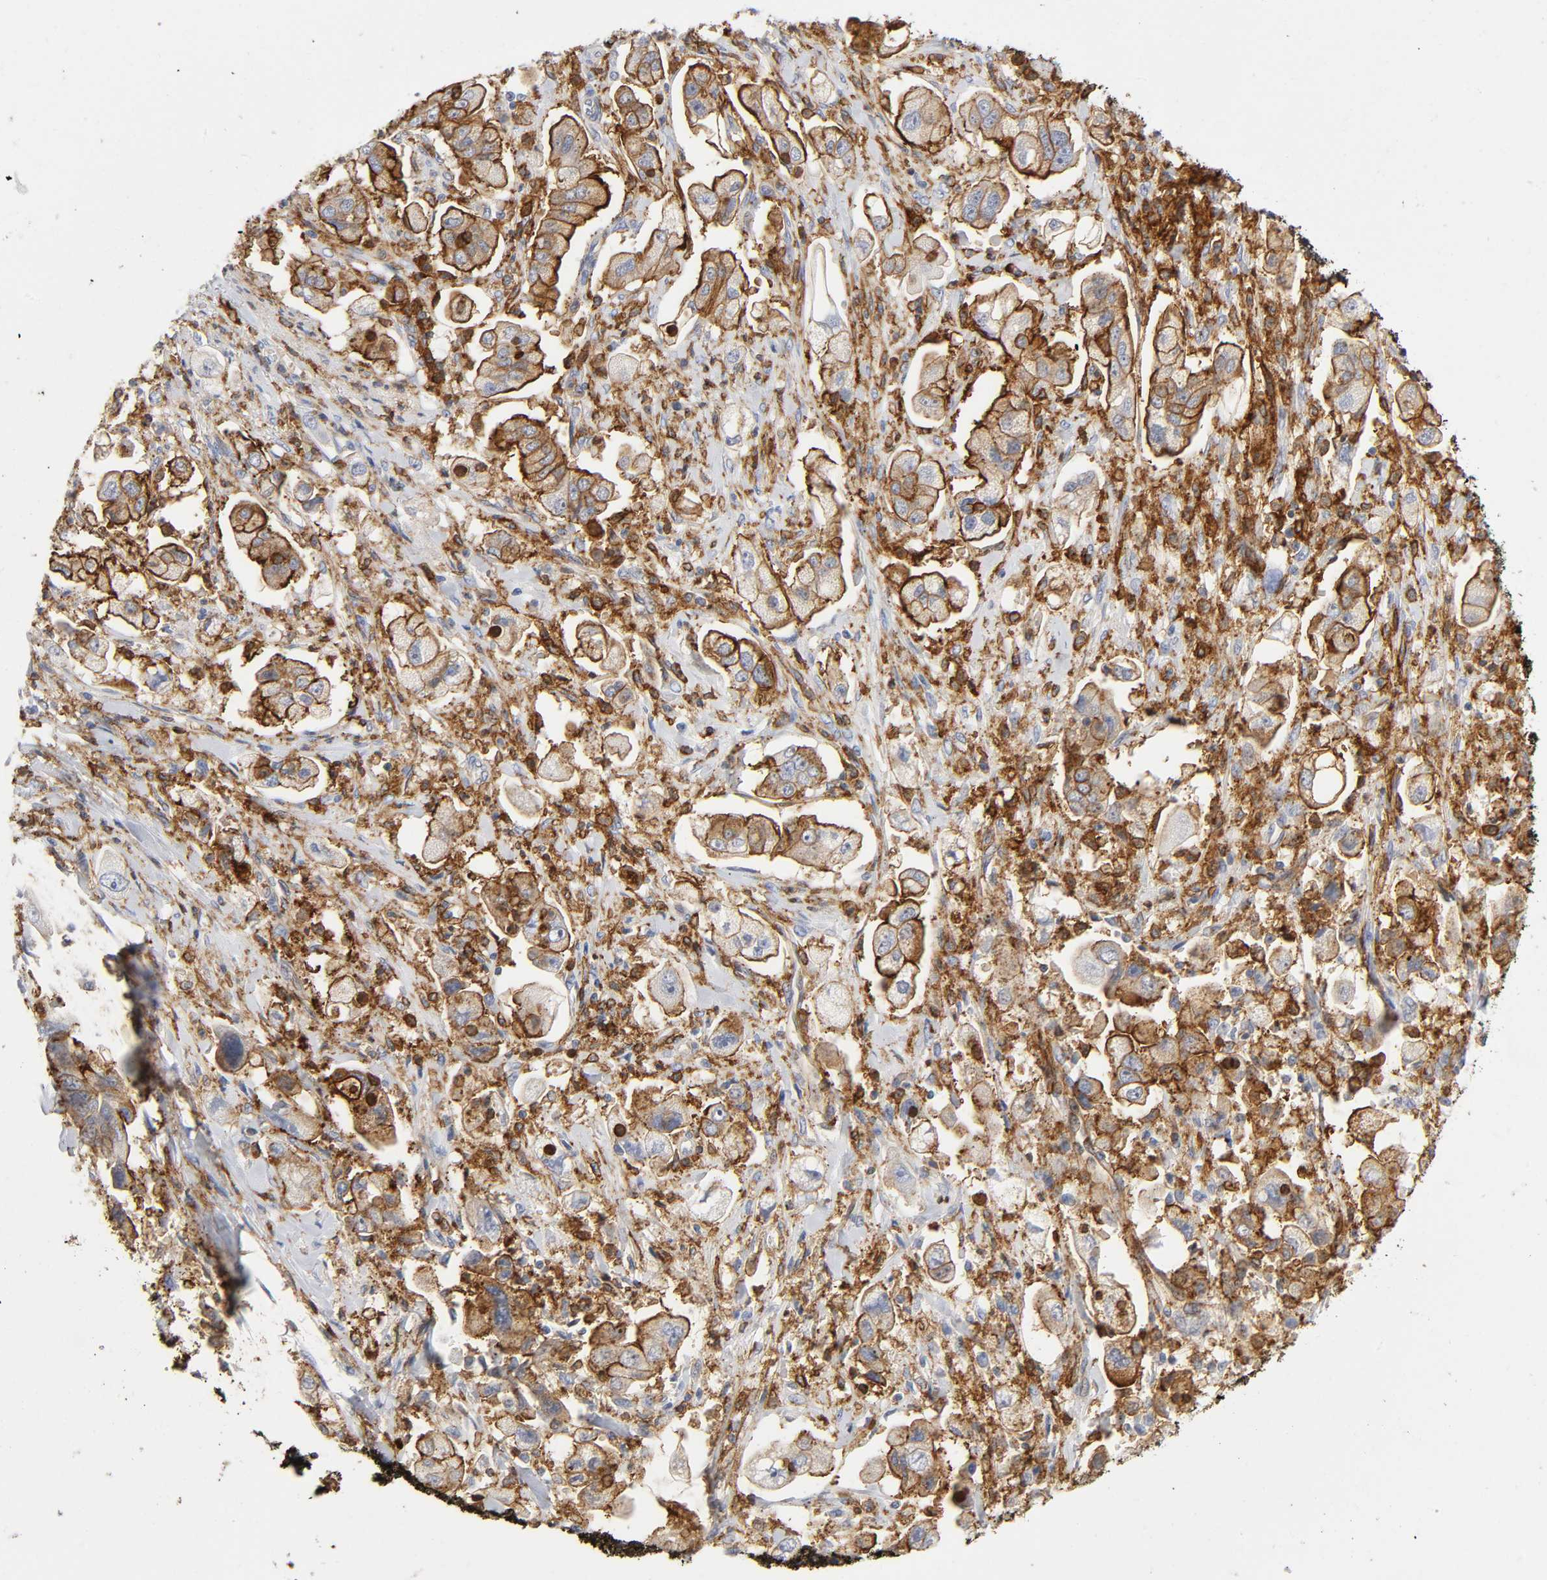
{"staining": {"intensity": "moderate", "quantity": ">75%", "location": "cytoplasmic/membranous"}, "tissue": "stomach cancer", "cell_type": "Tumor cells", "image_type": "cancer", "snomed": [{"axis": "morphology", "description": "Adenocarcinoma, NOS"}, {"axis": "topography", "description": "Stomach"}], "caption": "The photomicrograph reveals staining of stomach cancer (adenocarcinoma), revealing moderate cytoplasmic/membranous protein staining (brown color) within tumor cells.", "gene": "LYN", "patient": {"sex": "male", "age": 62}}